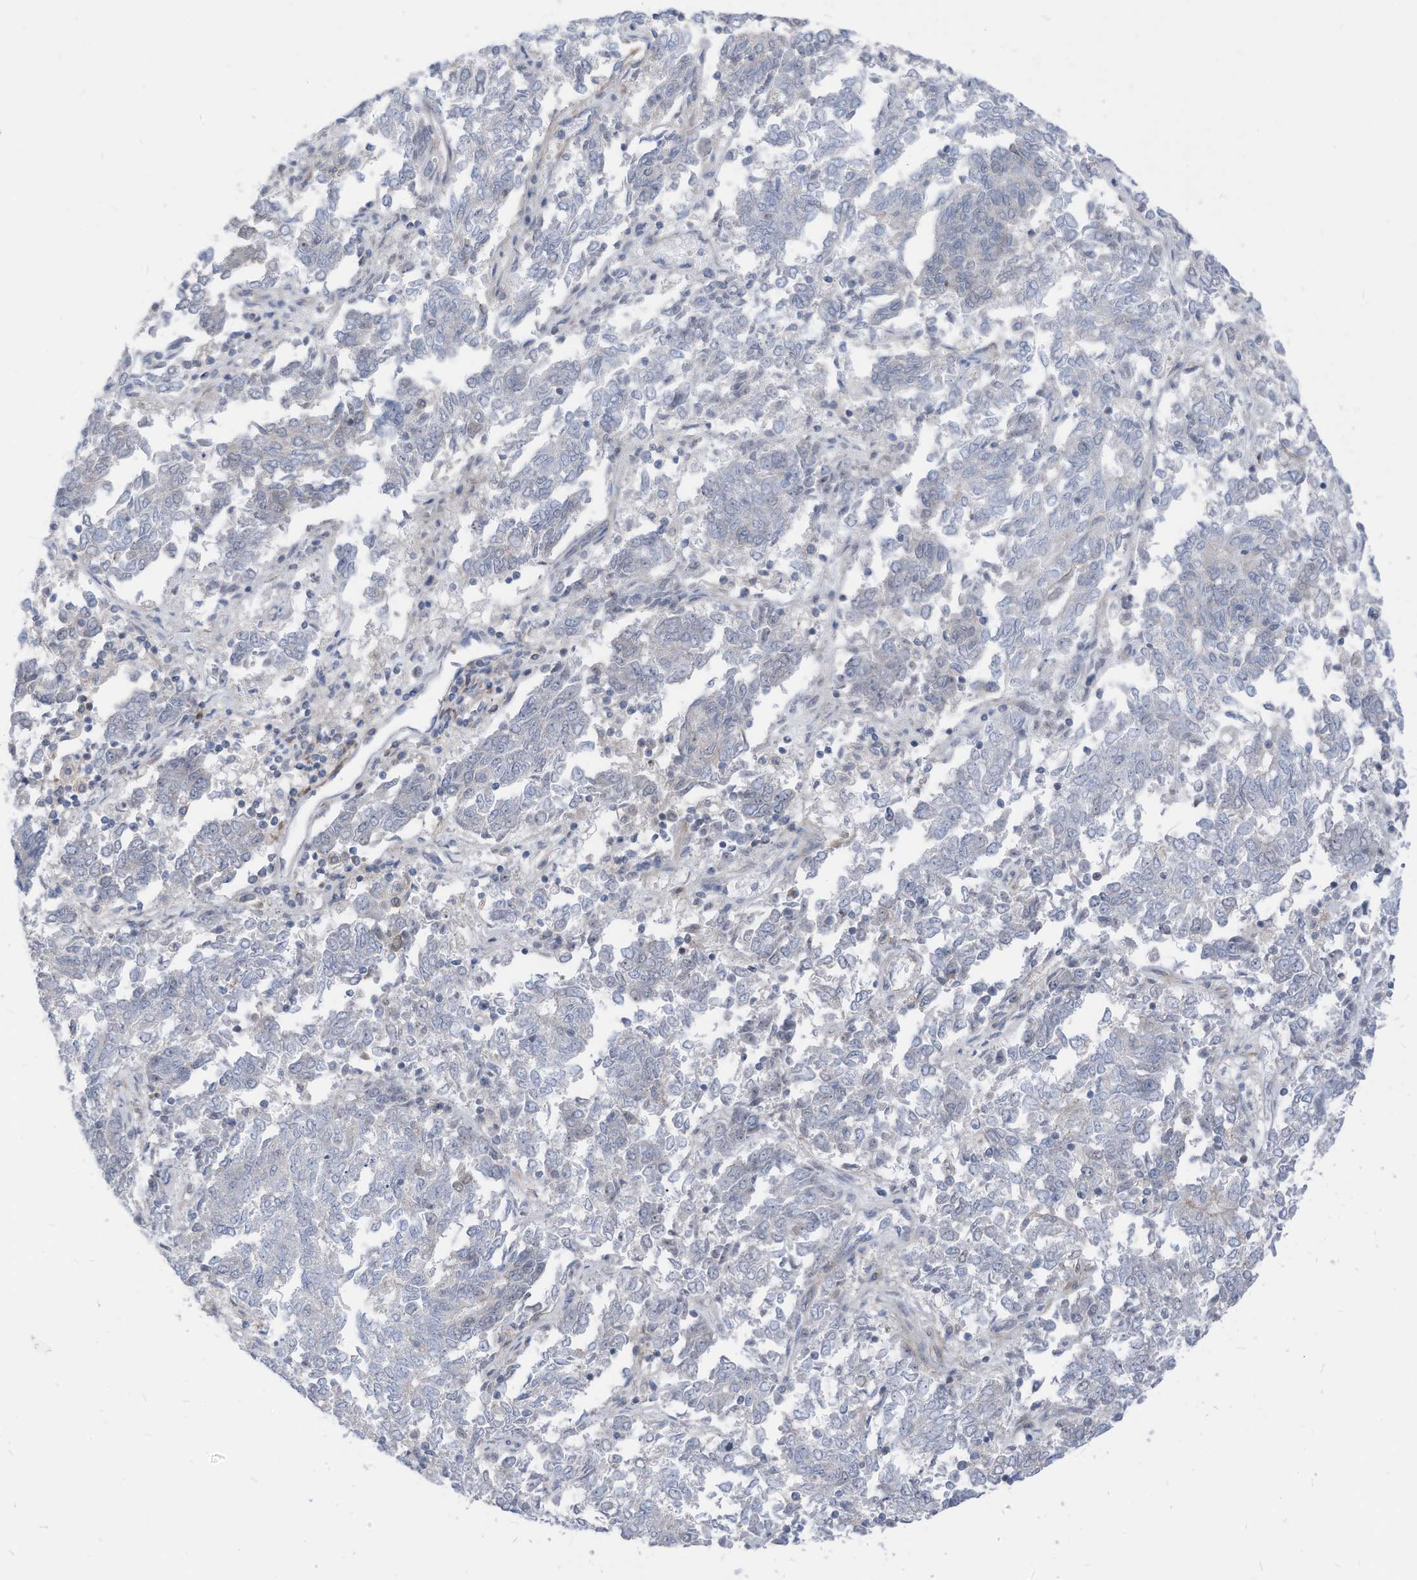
{"staining": {"intensity": "negative", "quantity": "none", "location": "none"}, "tissue": "endometrial cancer", "cell_type": "Tumor cells", "image_type": "cancer", "snomed": [{"axis": "morphology", "description": "Adenocarcinoma, NOS"}, {"axis": "topography", "description": "Endometrium"}], "caption": "The image exhibits no staining of tumor cells in endometrial cancer (adenocarcinoma).", "gene": "GPATCH3", "patient": {"sex": "female", "age": 80}}